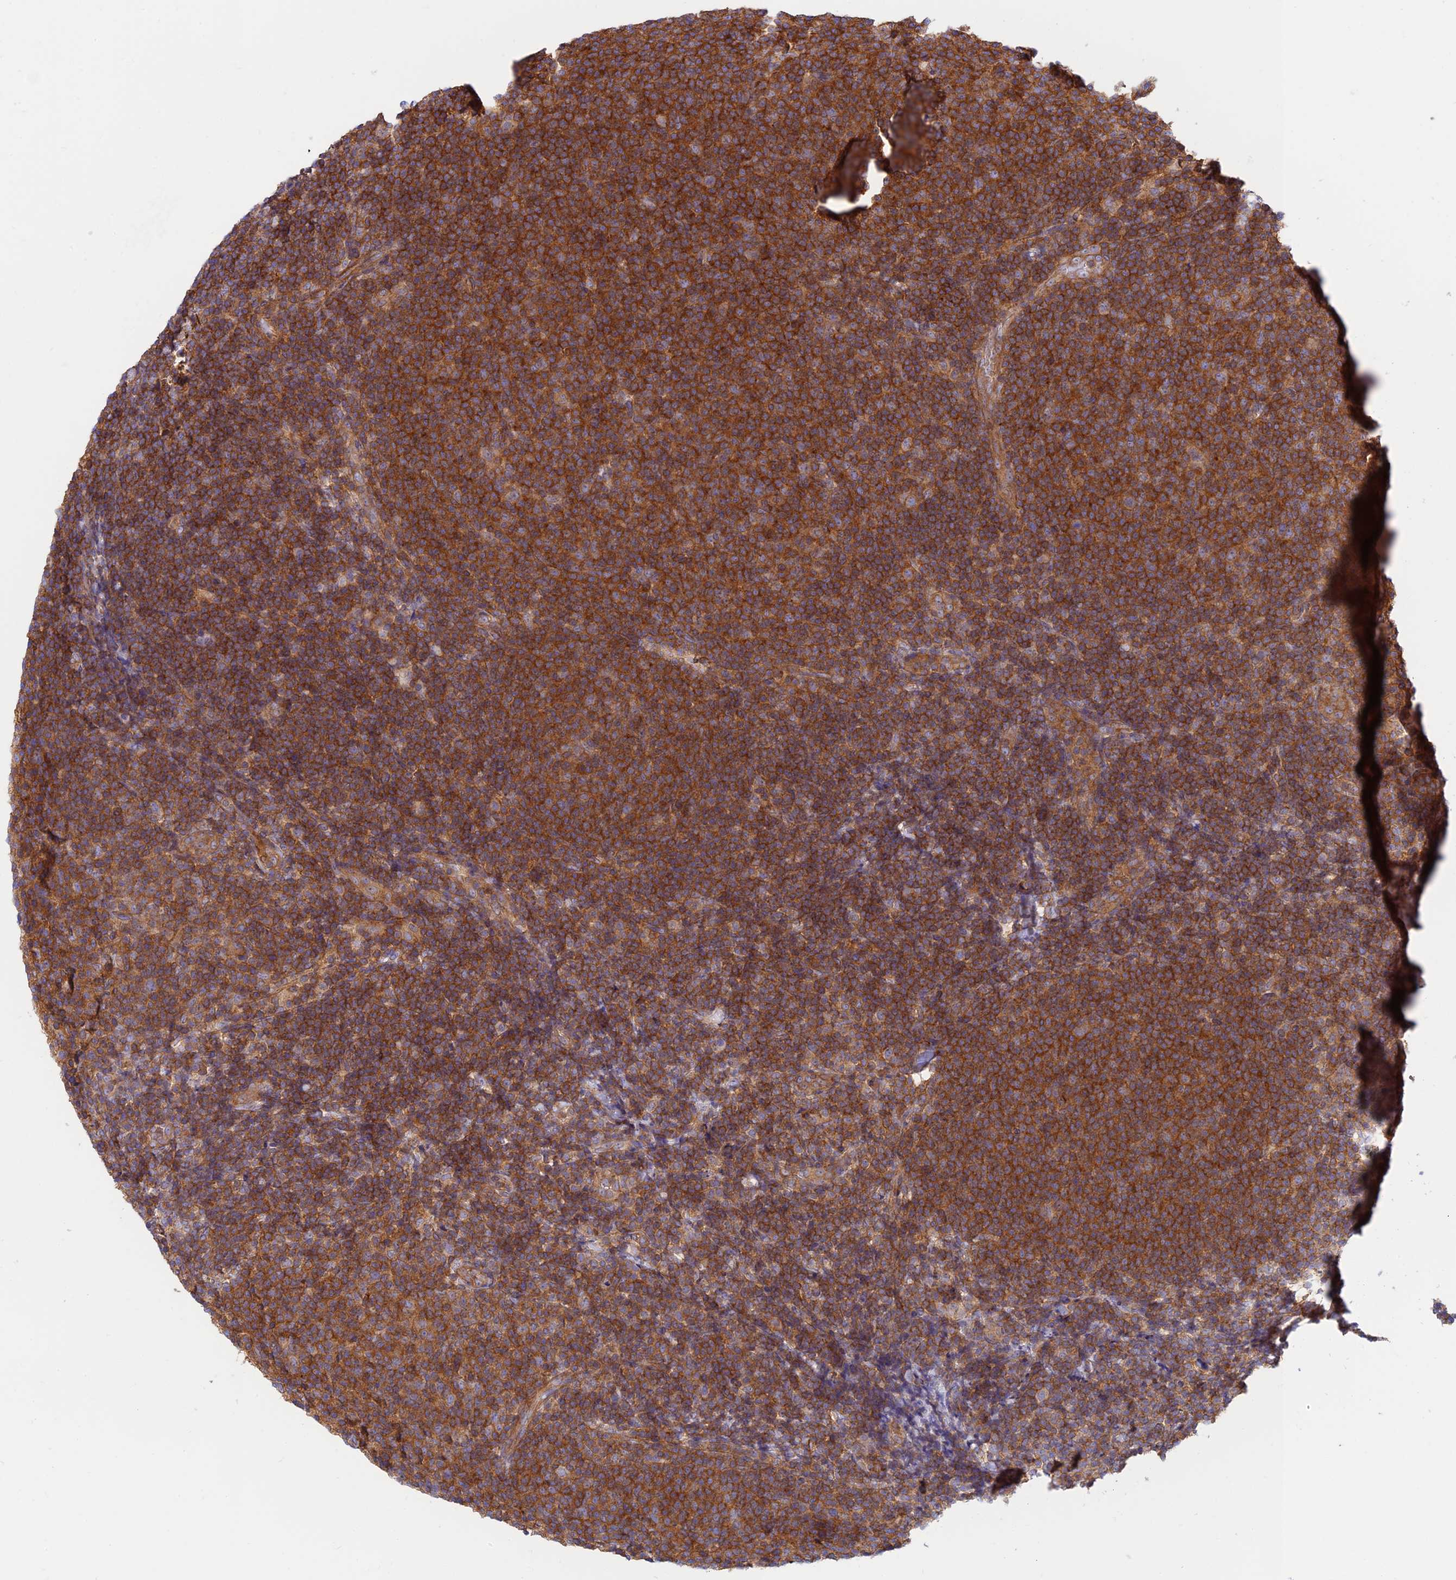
{"staining": {"intensity": "strong", "quantity": ">75%", "location": "cytoplasmic/membranous"}, "tissue": "lymphoma", "cell_type": "Tumor cells", "image_type": "cancer", "snomed": [{"axis": "morphology", "description": "Malignant lymphoma, non-Hodgkin's type, Low grade"}, {"axis": "topography", "description": "Lymph node"}], "caption": "An IHC micrograph of neoplastic tissue is shown. Protein staining in brown labels strong cytoplasmic/membranous positivity in malignant lymphoma, non-Hodgkin's type (low-grade) within tumor cells.", "gene": "PPP1R12C", "patient": {"sex": "male", "age": 66}}